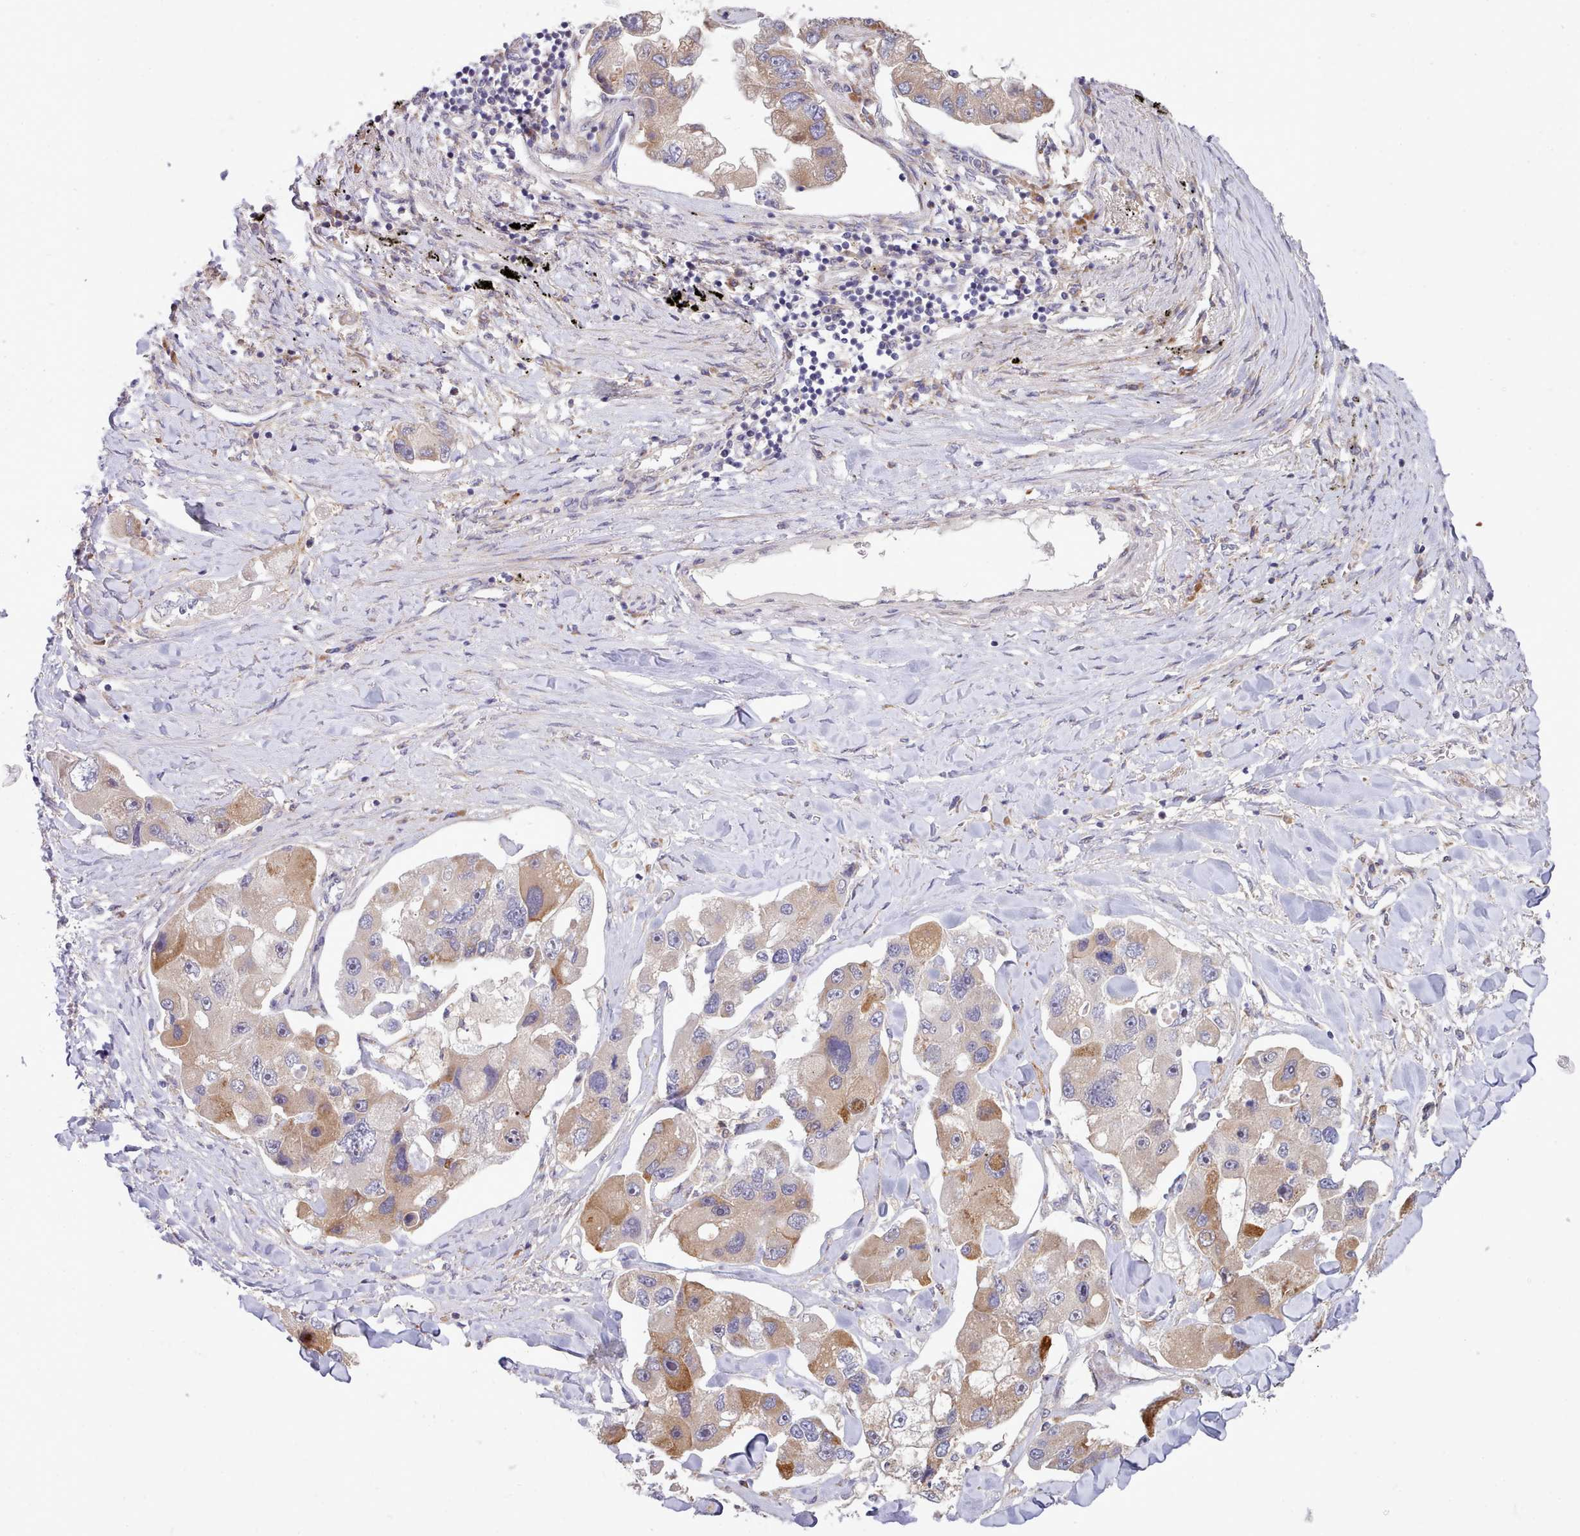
{"staining": {"intensity": "moderate", "quantity": "<25%", "location": "cytoplasmic/membranous"}, "tissue": "lung cancer", "cell_type": "Tumor cells", "image_type": "cancer", "snomed": [{"axis": "morphology", "description": "Adenocarcinoma, NOS"}, {"axis": "topography", "description": "Lung"}], "caption": "There is low levels of moderate cytoplasmic/membranous positivity in tumor cells of lung cancer (adenocarcinoma), as demonstrated by immunohistochemical staining (brown color).", "gene": "TRIM26", "patient": {"sex": "female", "age": 54}}